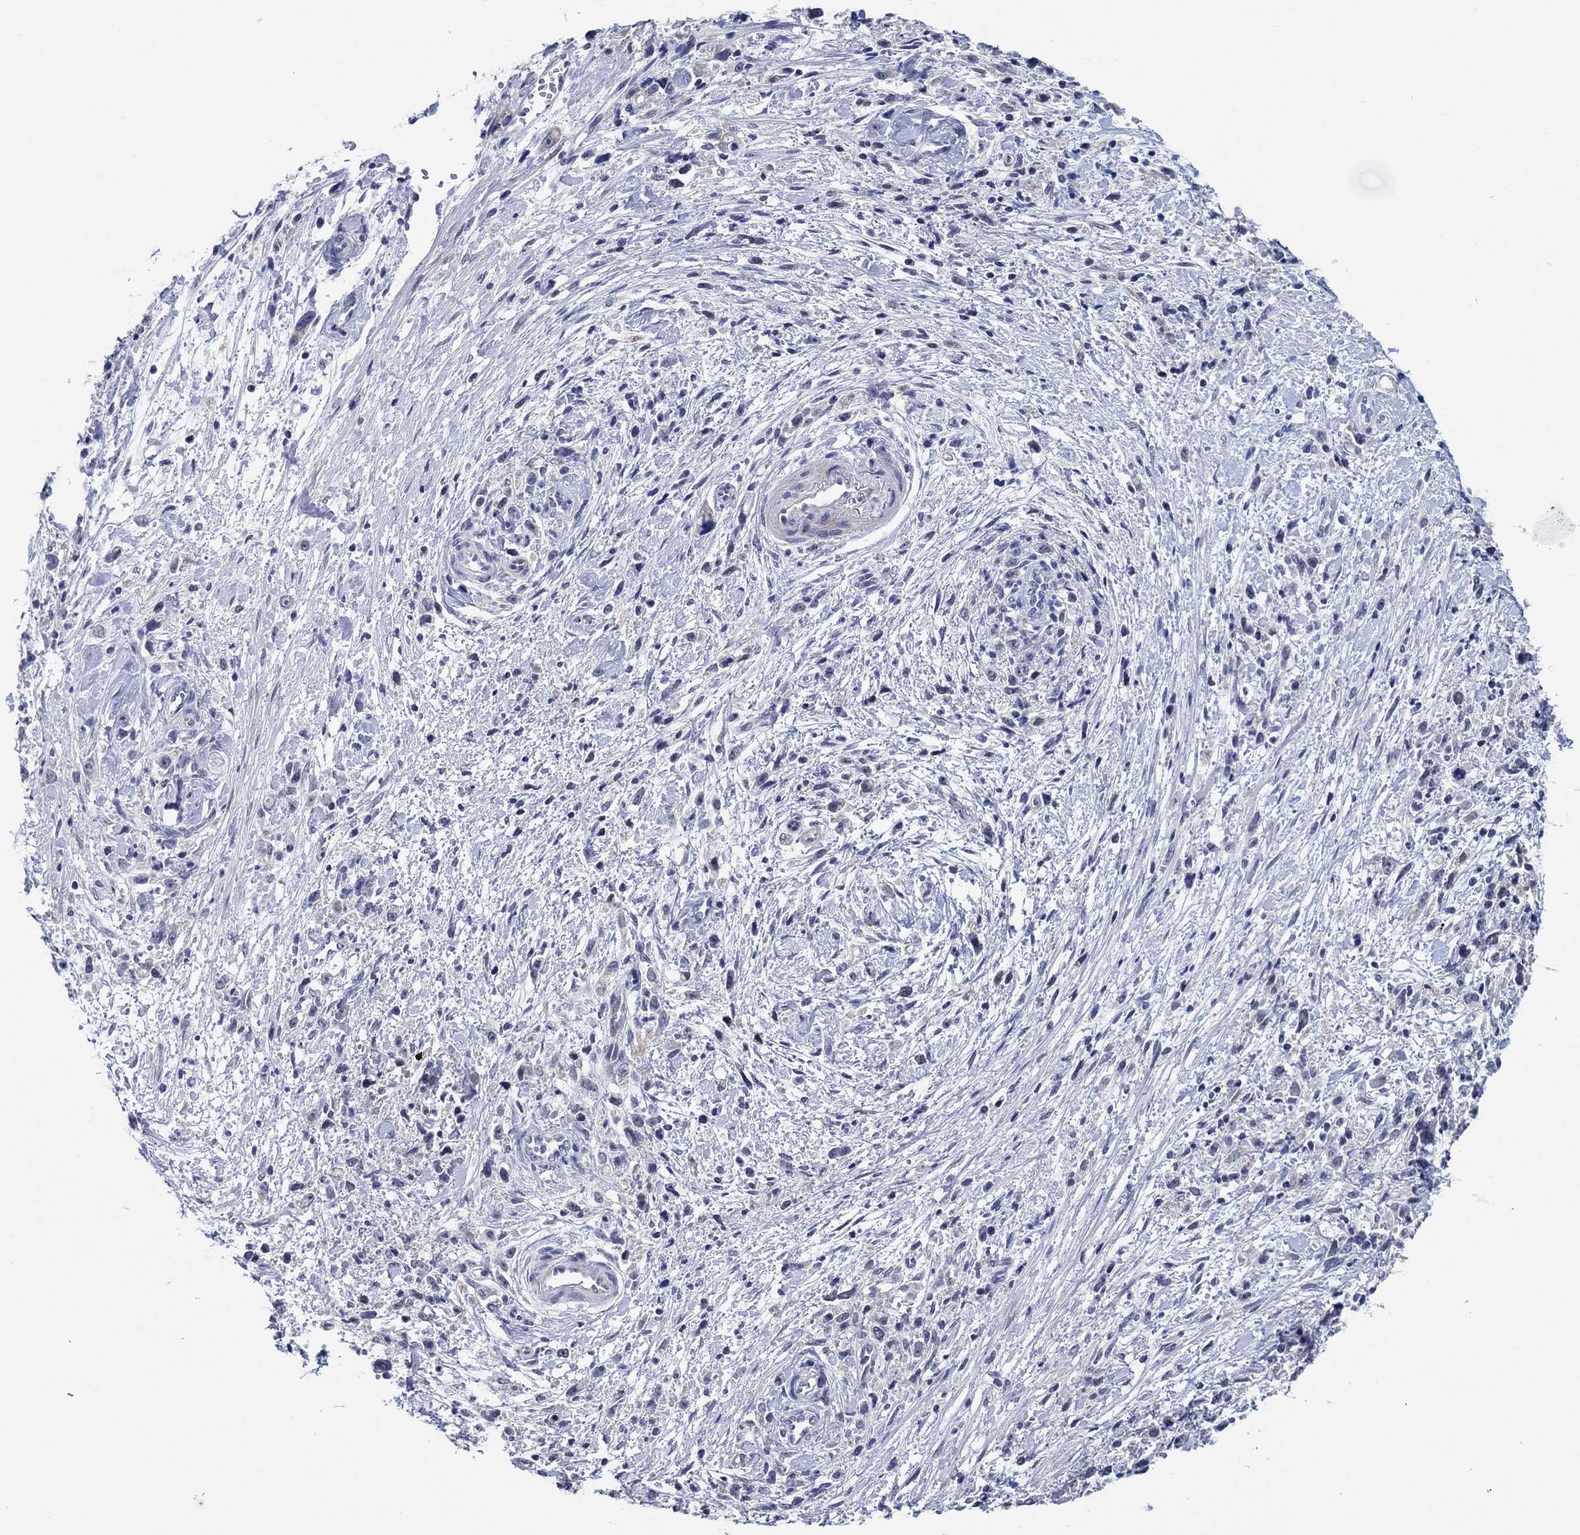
{"staining": {"intensity": "negative", "quantity": "none", "location": "none"}, "tissue": "stomach cancer", "cell_type": "Tumor cells", "image_type": "cancer", "snomed": [{"axis": "morphology", "description": "Adenocarcinoma, NOS"}, {"axis": "topography", "description": "Stomach"}], "caption": "Stomach cancer (adenocarcinoma) was stained to show a protein in brown. There is no significant positivity in tumor cells. (DAB (3,3'-diaminobenzidine) IHC with hematoxylin counter stain).", "gene": "PRRT3", "patient": {"sex": "female", "age": 59}}